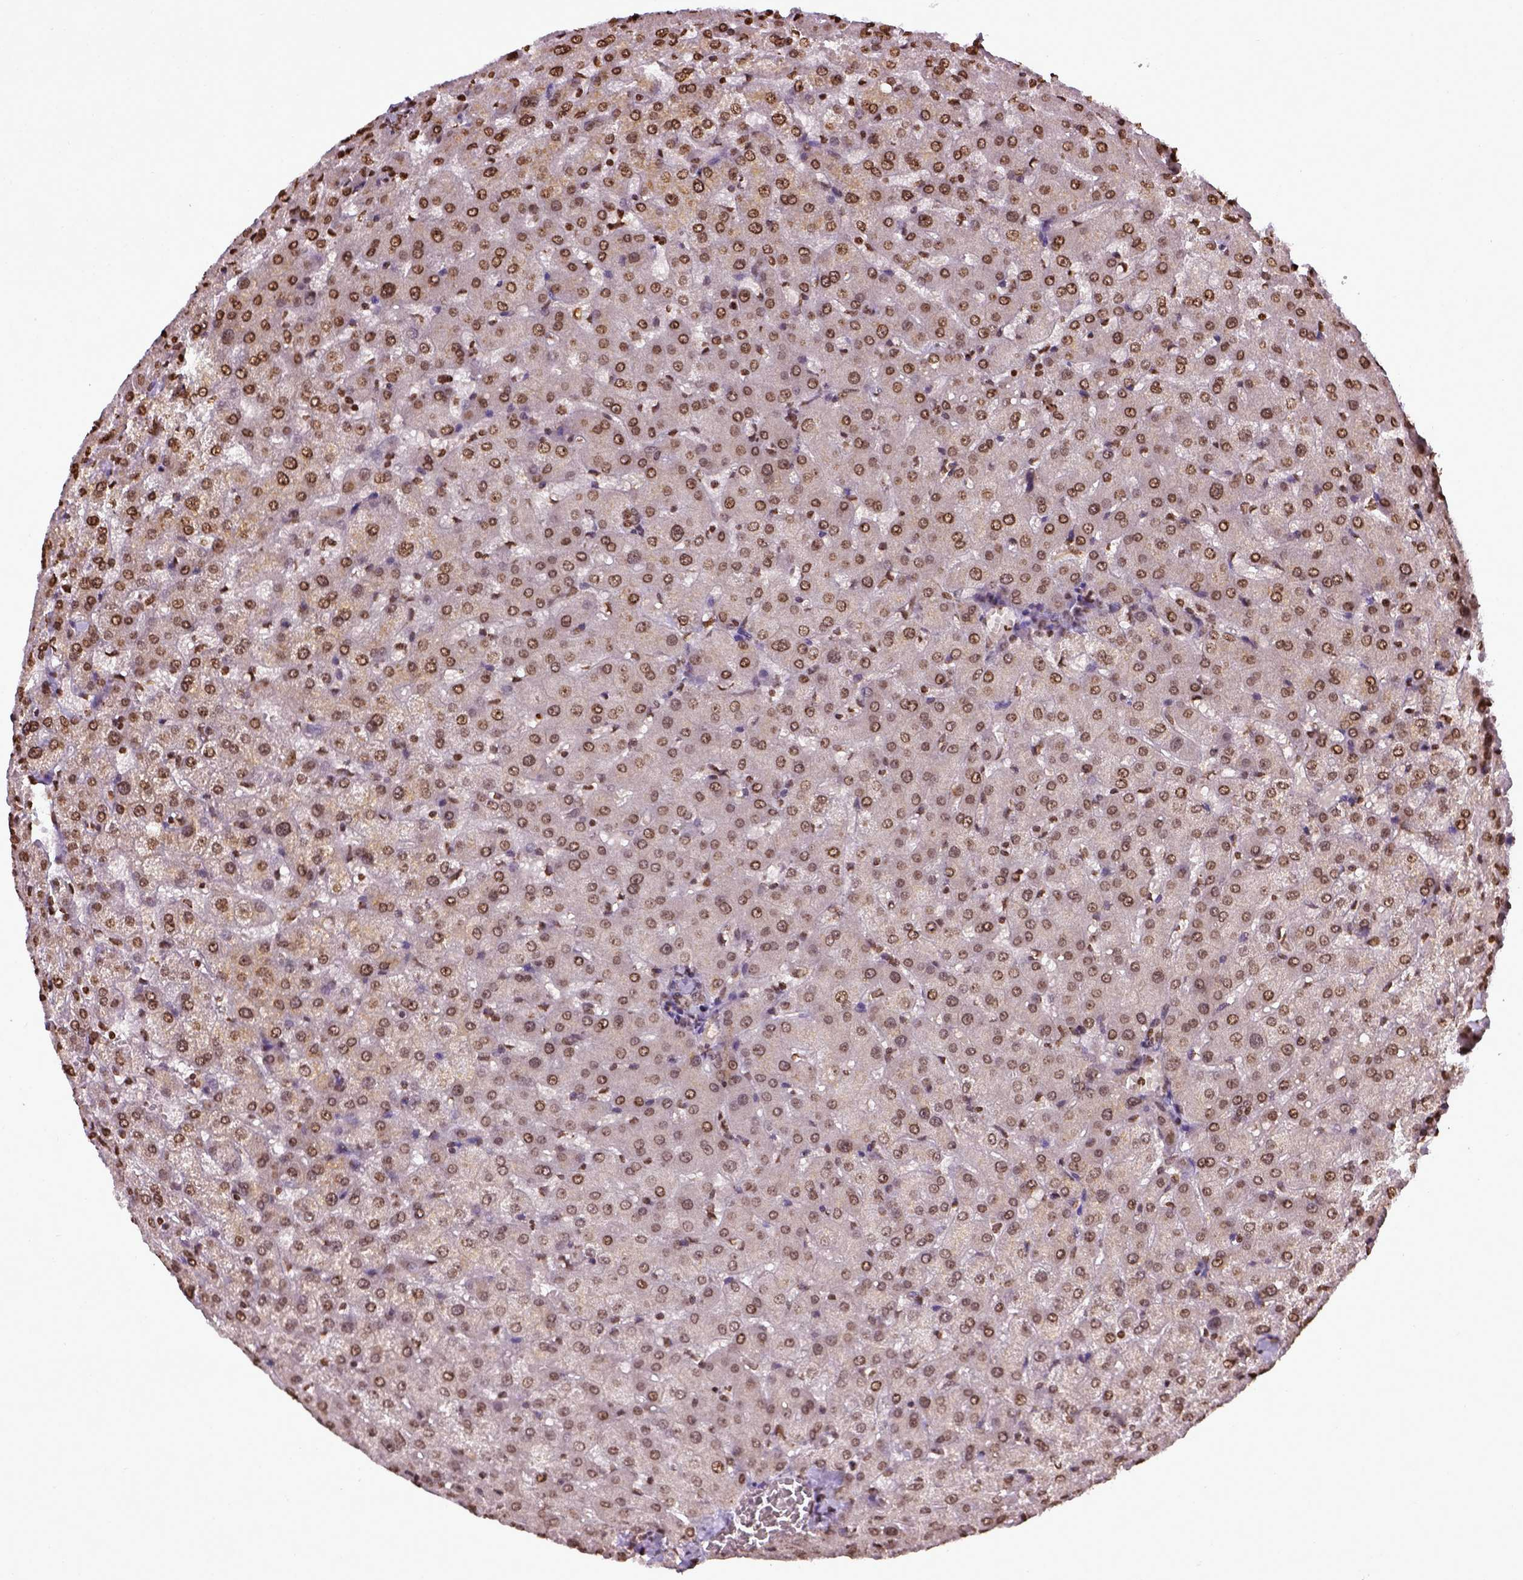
{"staining": {"intensity": "moderate", "quantity": ">75%", "location": "nuclear"}, "tissue": "liver", "cell_type": "Cholangiocytes", "image_type": "normal", "snomed": [{"axis": "morphology", "description": "Normal tissue, NOS"}, {"axis": "topography", "description": "Liver"}], "caption": "Brown immunohistochemical staining in normal human liver reveals moderate nuclear expression in approximately >75% of cholangiocytes.", "gene": "ZNF75D", "patient": {"sex": "female", "age": 50}}